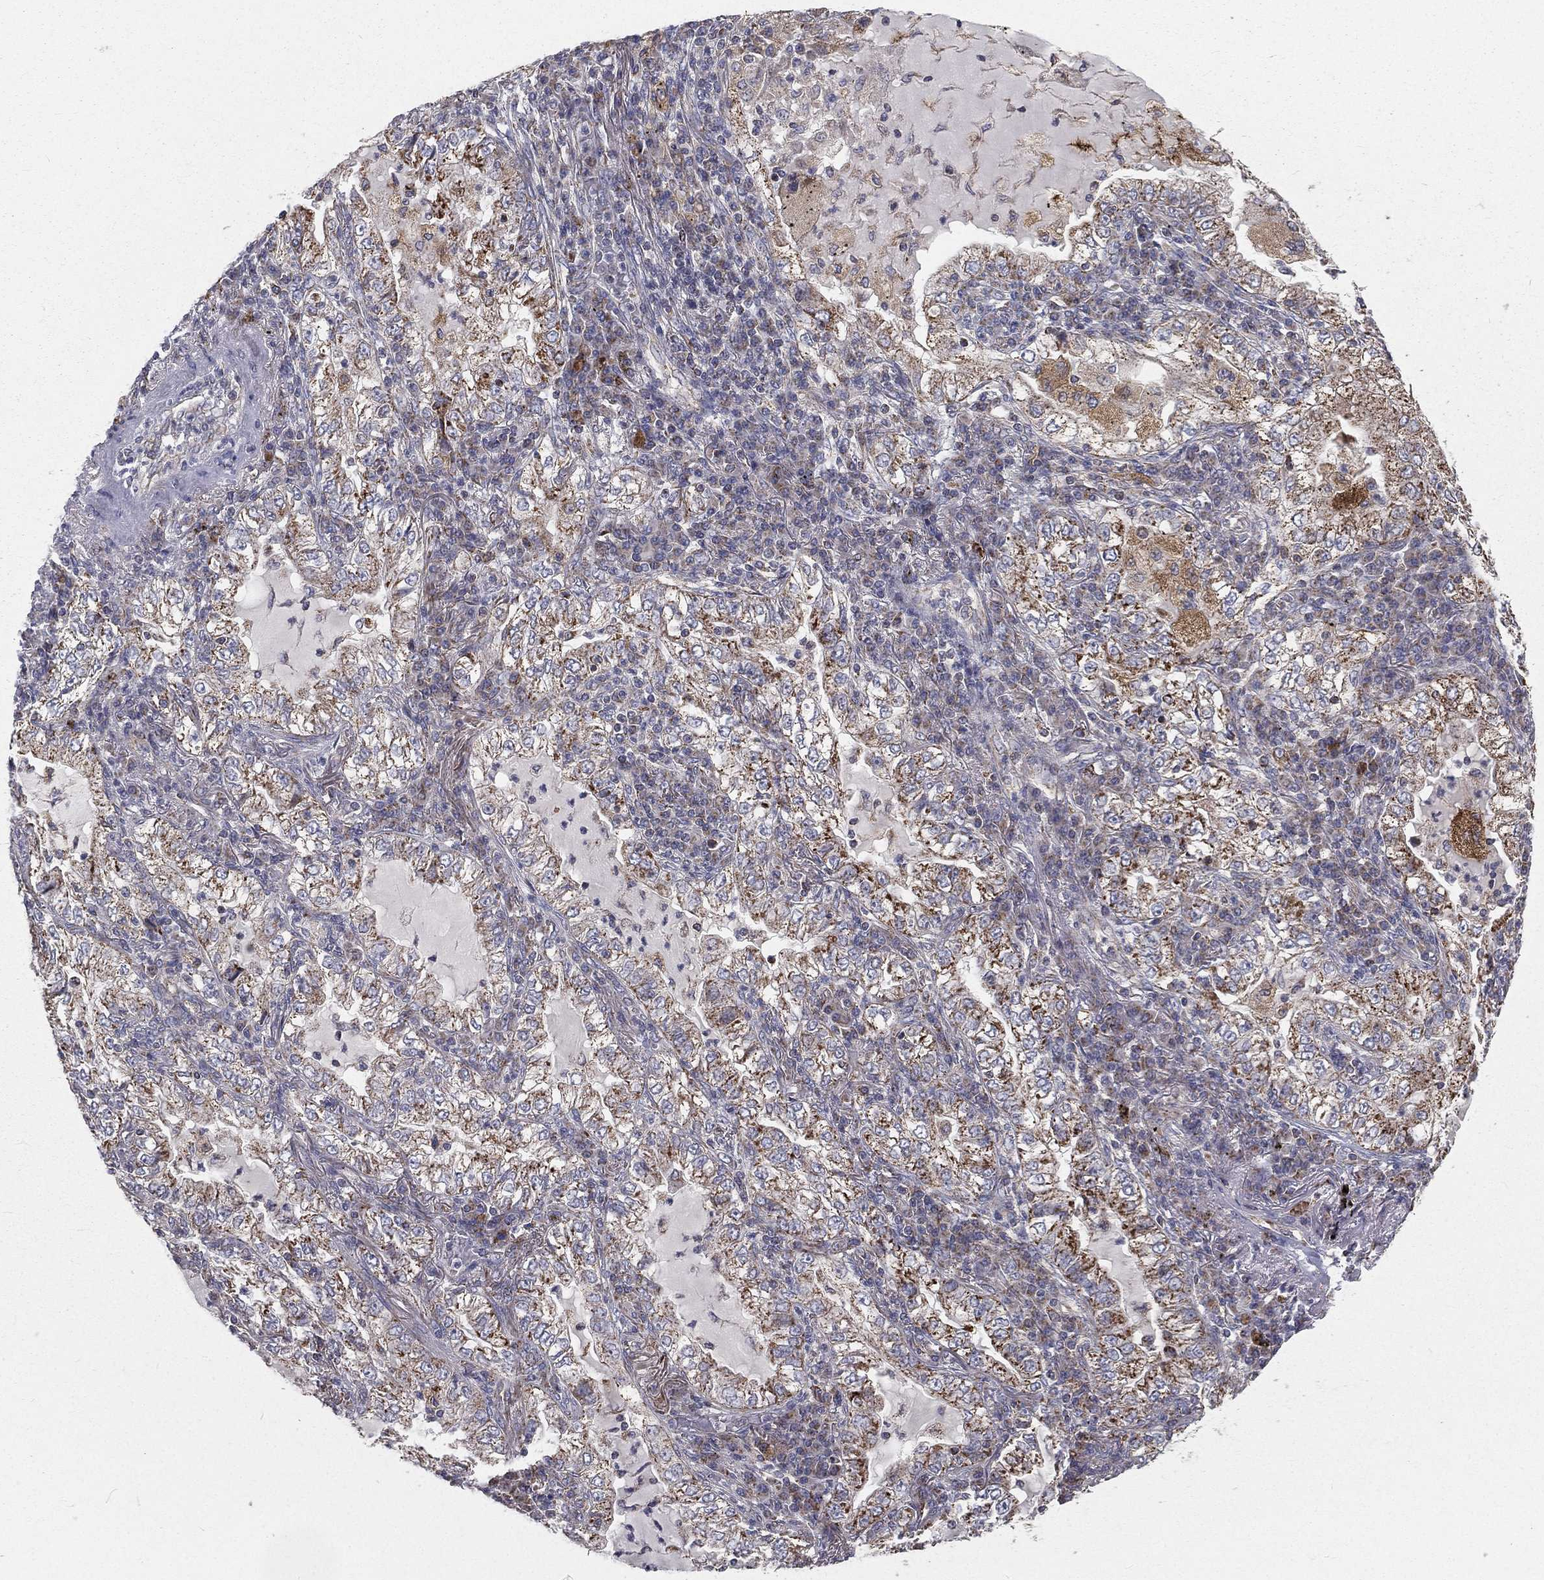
{"staining": {"intensity": "moderate", "quantity": ">75%", "location": "cytoplasmic/membranous"}, "tissue": "lung cancer", "cell_type": "Tumor cells", "image_type": "cancer", "snomed": [{"axis": "morphology", "description": "Adenocarcinoma, NOS"}, {"axis": "topography", "description": "Lung"}], "caption": "A high-resolution photomicrograph shows immunohistochemistry staining of lung cancer (adenocarcinoma), which shows moderate cytoplasmic/membranous staining in approximately >75% of tumor cells.", "gene": "HADH", "patient": {"sex": "female", "age": 73}}